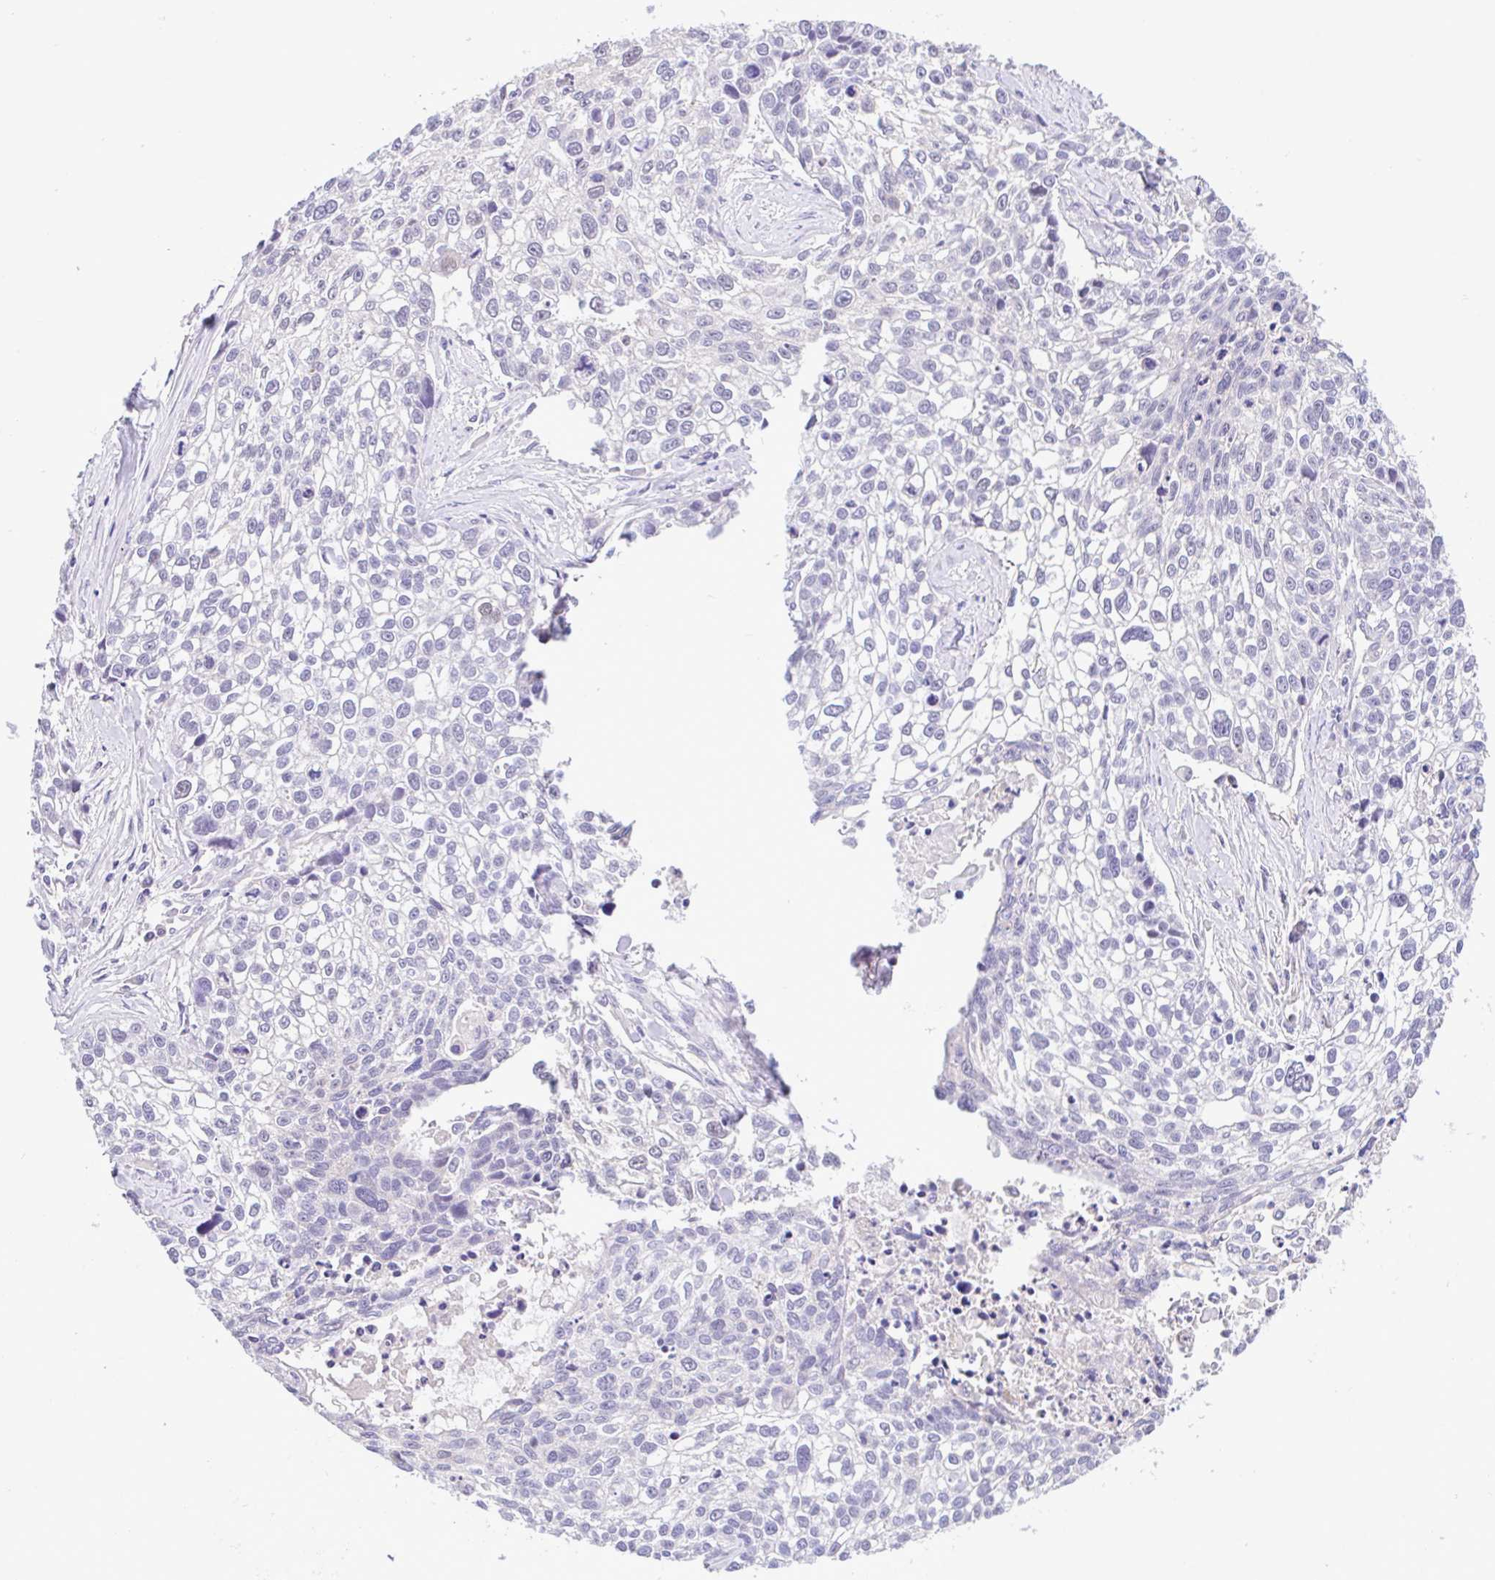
{"staining": {"intensity": "negative", "quantity": "none", "location": "none"}, "tissue": "lung cancer", "cell_type": "Tumor cells", "image_type": "cancer", "snomed": [{"axis": "morphology", "description": "Squamous cell carcinoma, NOS"}, {"axis": "topography", "description": "Lung"}], "caption": "Human lung cancer (squamous cell carcinoma) stained for a protein using immunohistochemistry (IHC) demonstrates no staining in tumor cells.", "gene": "ANO4", "patient": {"sex": "male", "age": 74}}